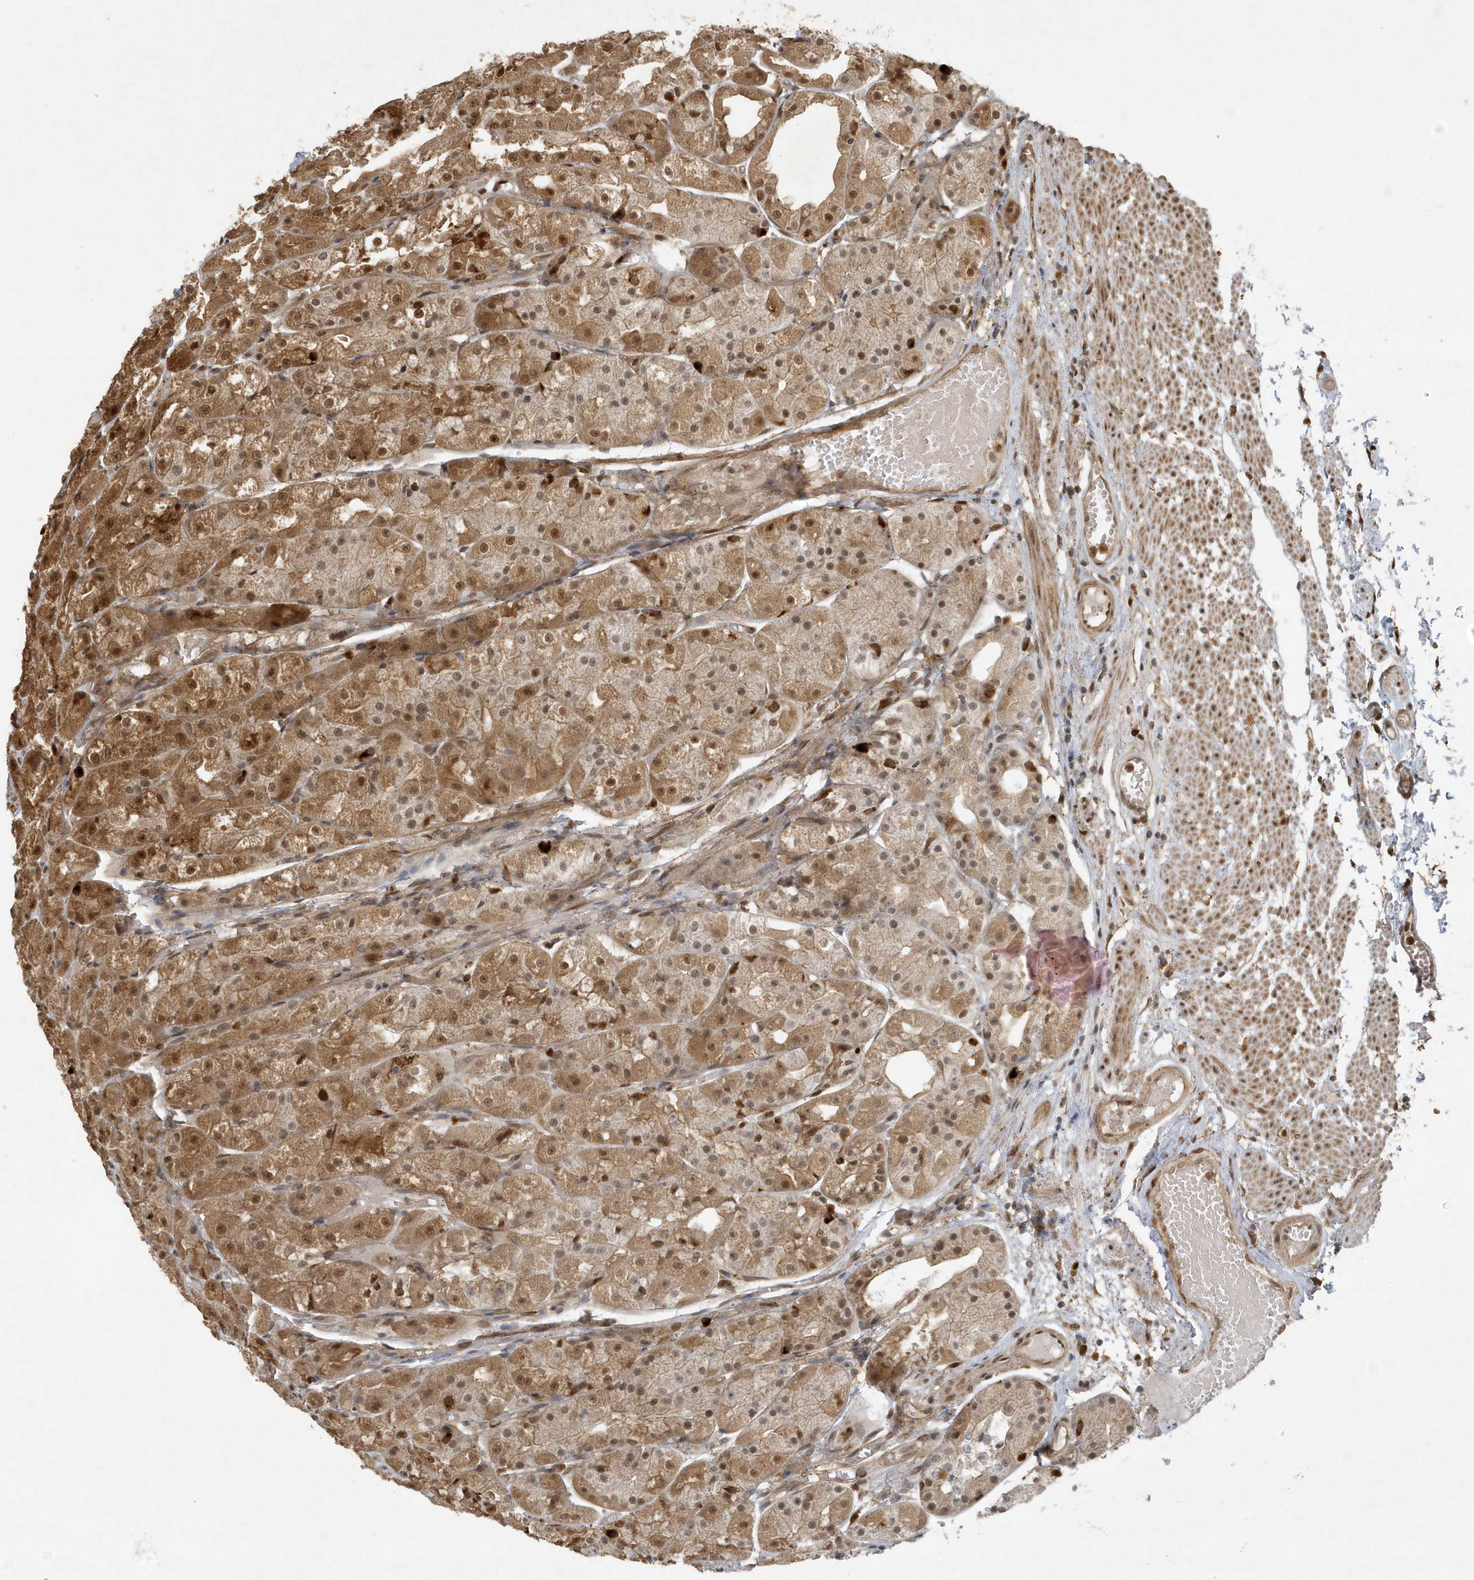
{"staining": {"intensity": "moderate", "quantity": ">75%", "location": "cytoplasmic/membranous,nuclear"}, "tissue": "stomach", "cell_type": "Glandular cells", "image_type": "normal", "snomed": [{"axis": "morphology", "description": "Normal tissue, NOS"}, {"axis": "topography", "description": "Stomach, upper"}], "caption": "High-magnification brightfield microscopy of normal stomach stained with DAB (brown) and counterstained with hematoxylin (blue). glandular cells exhibit moderate cytoplasmic/membranous,nuclear staining is seen in approximately>75% of cells.", "gene": "HSPA1A", "patient": {"sex": "male", "age": 72}}